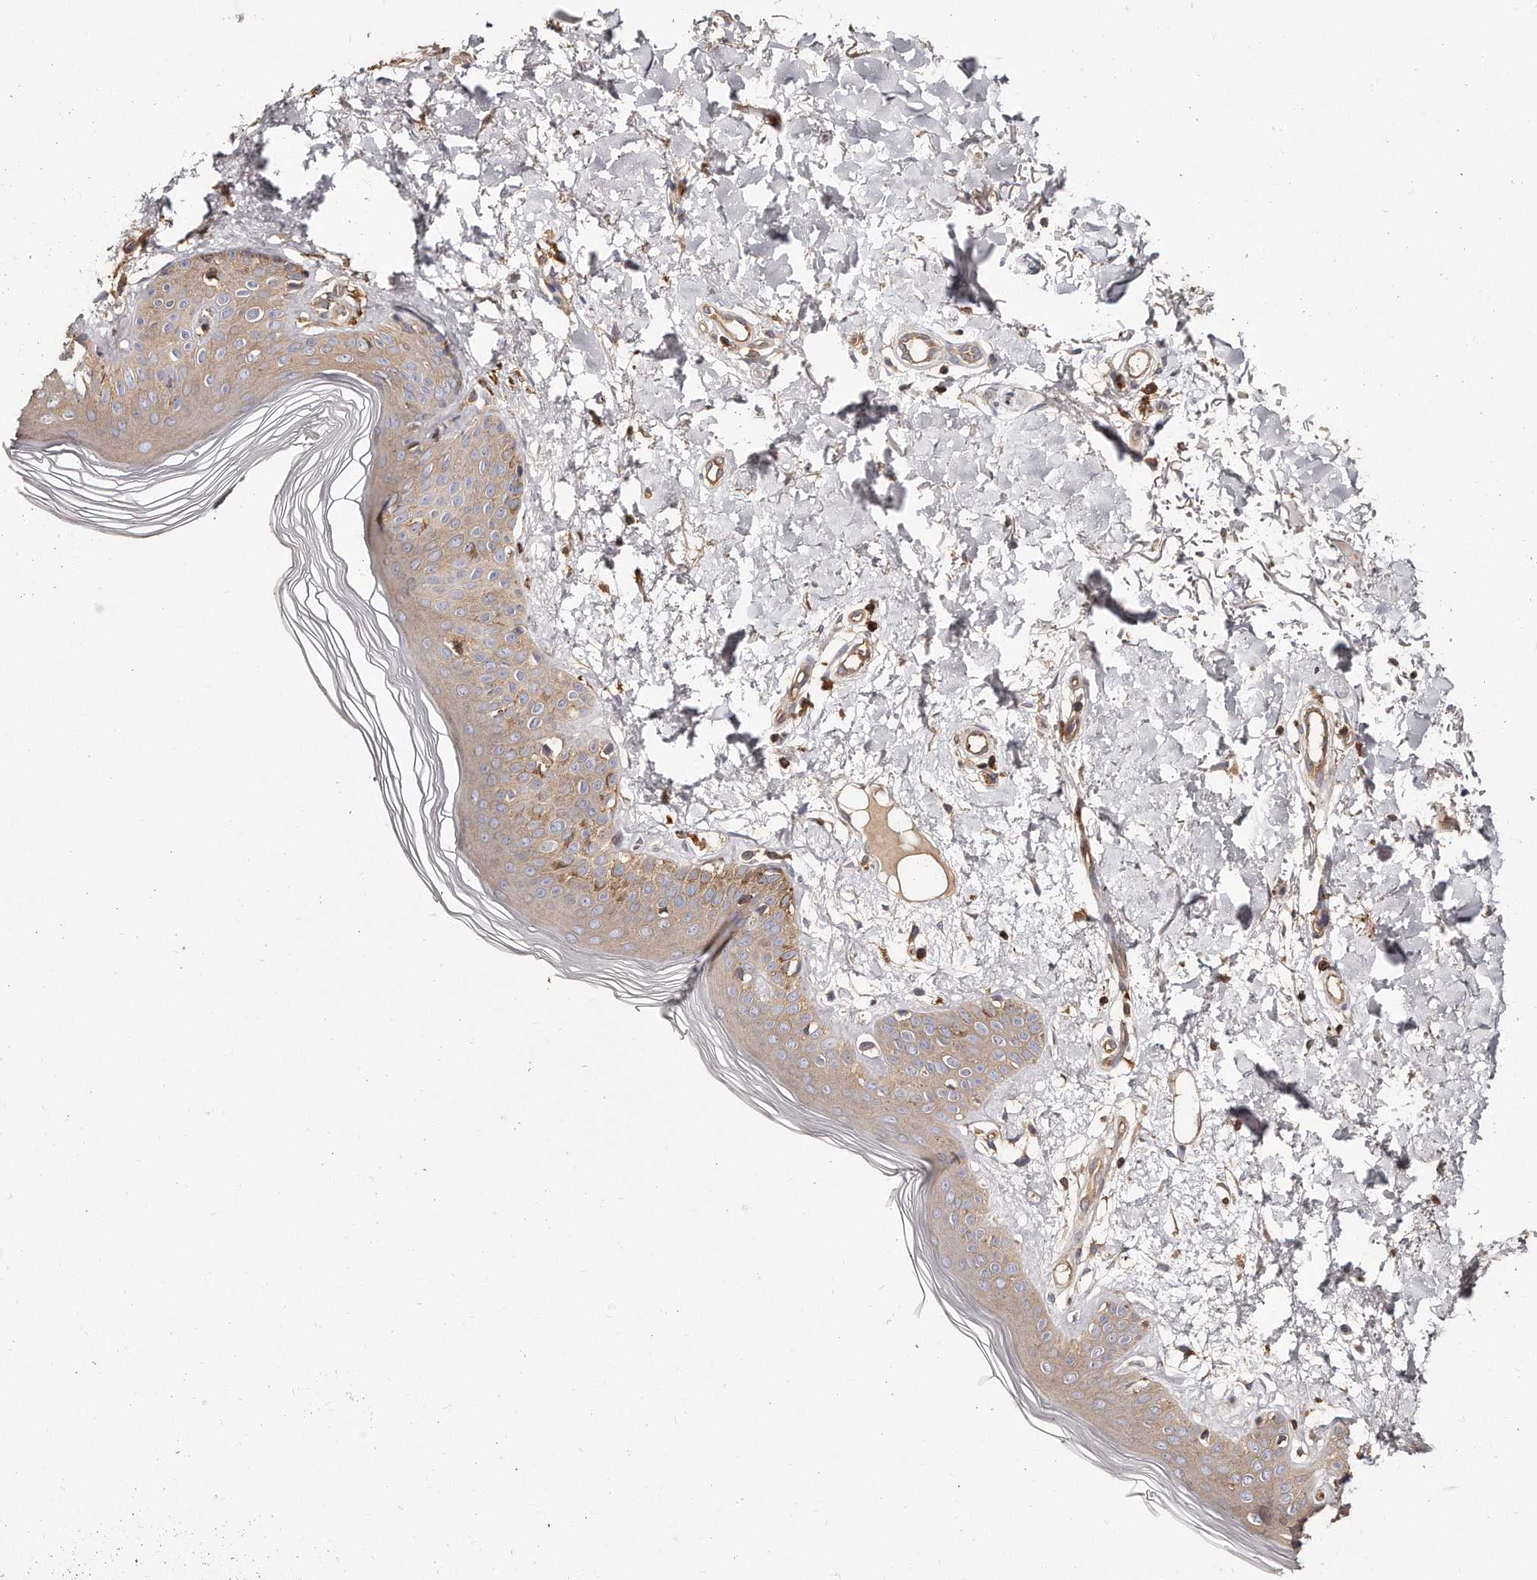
{"staining": {"intensity": "moderate", "quantity": ">75%", "location": "cytoplasmic/membranous"}, "tissue": "skin", "cell_type": "Fibroblasts", "image_type": "normal", "snomed": [{"axis": "morphology", "description": "Normal tissue, NOS"}, {"axis": "topography", "description": "Skin"}], "caption": "The micrograph demonstrates a brown stain indicating the presence of a protein in the cytoplasmic/membranous of fibroblasts in skin.", "gene": "CAP1", "patient": {"sex": "female", "age": 64}}